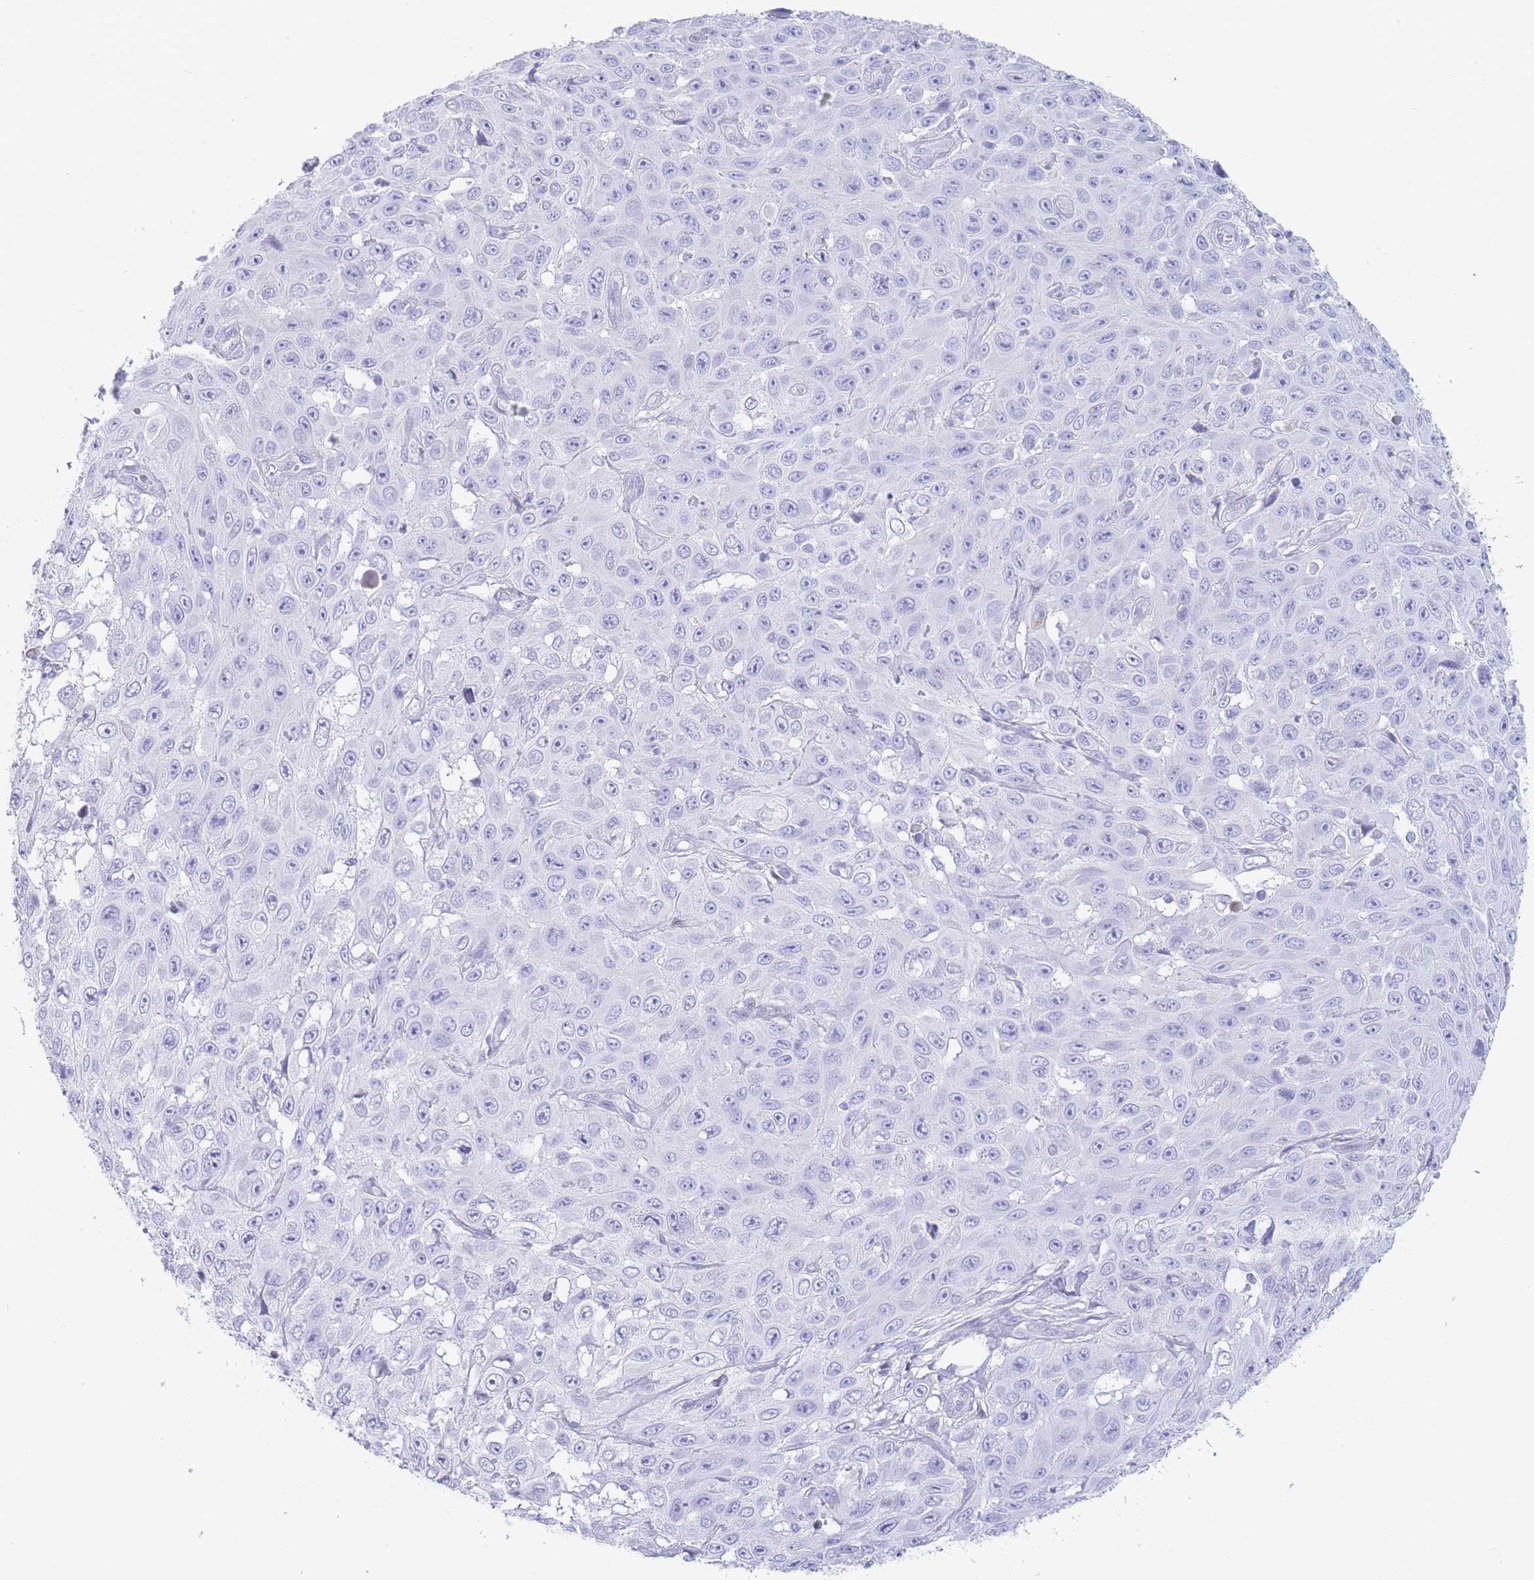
{"staining": {"intensity": "negative", "quantity": "none", "location": "none"}, "tissue": "skin cancer", "cell_type": "Tumor cells", "image_type": "cancer", "snomed": [{"axis": "morphology", "description": "Squamous cell carcinoma, NOS"}, {"axis": "topography", "description": "Skin"}], "caption": "Tumor cells are negative for brown protein staining in skin cancer.", "gene": "PSMB5", "patient": {"sex": "male", "age": 82}}